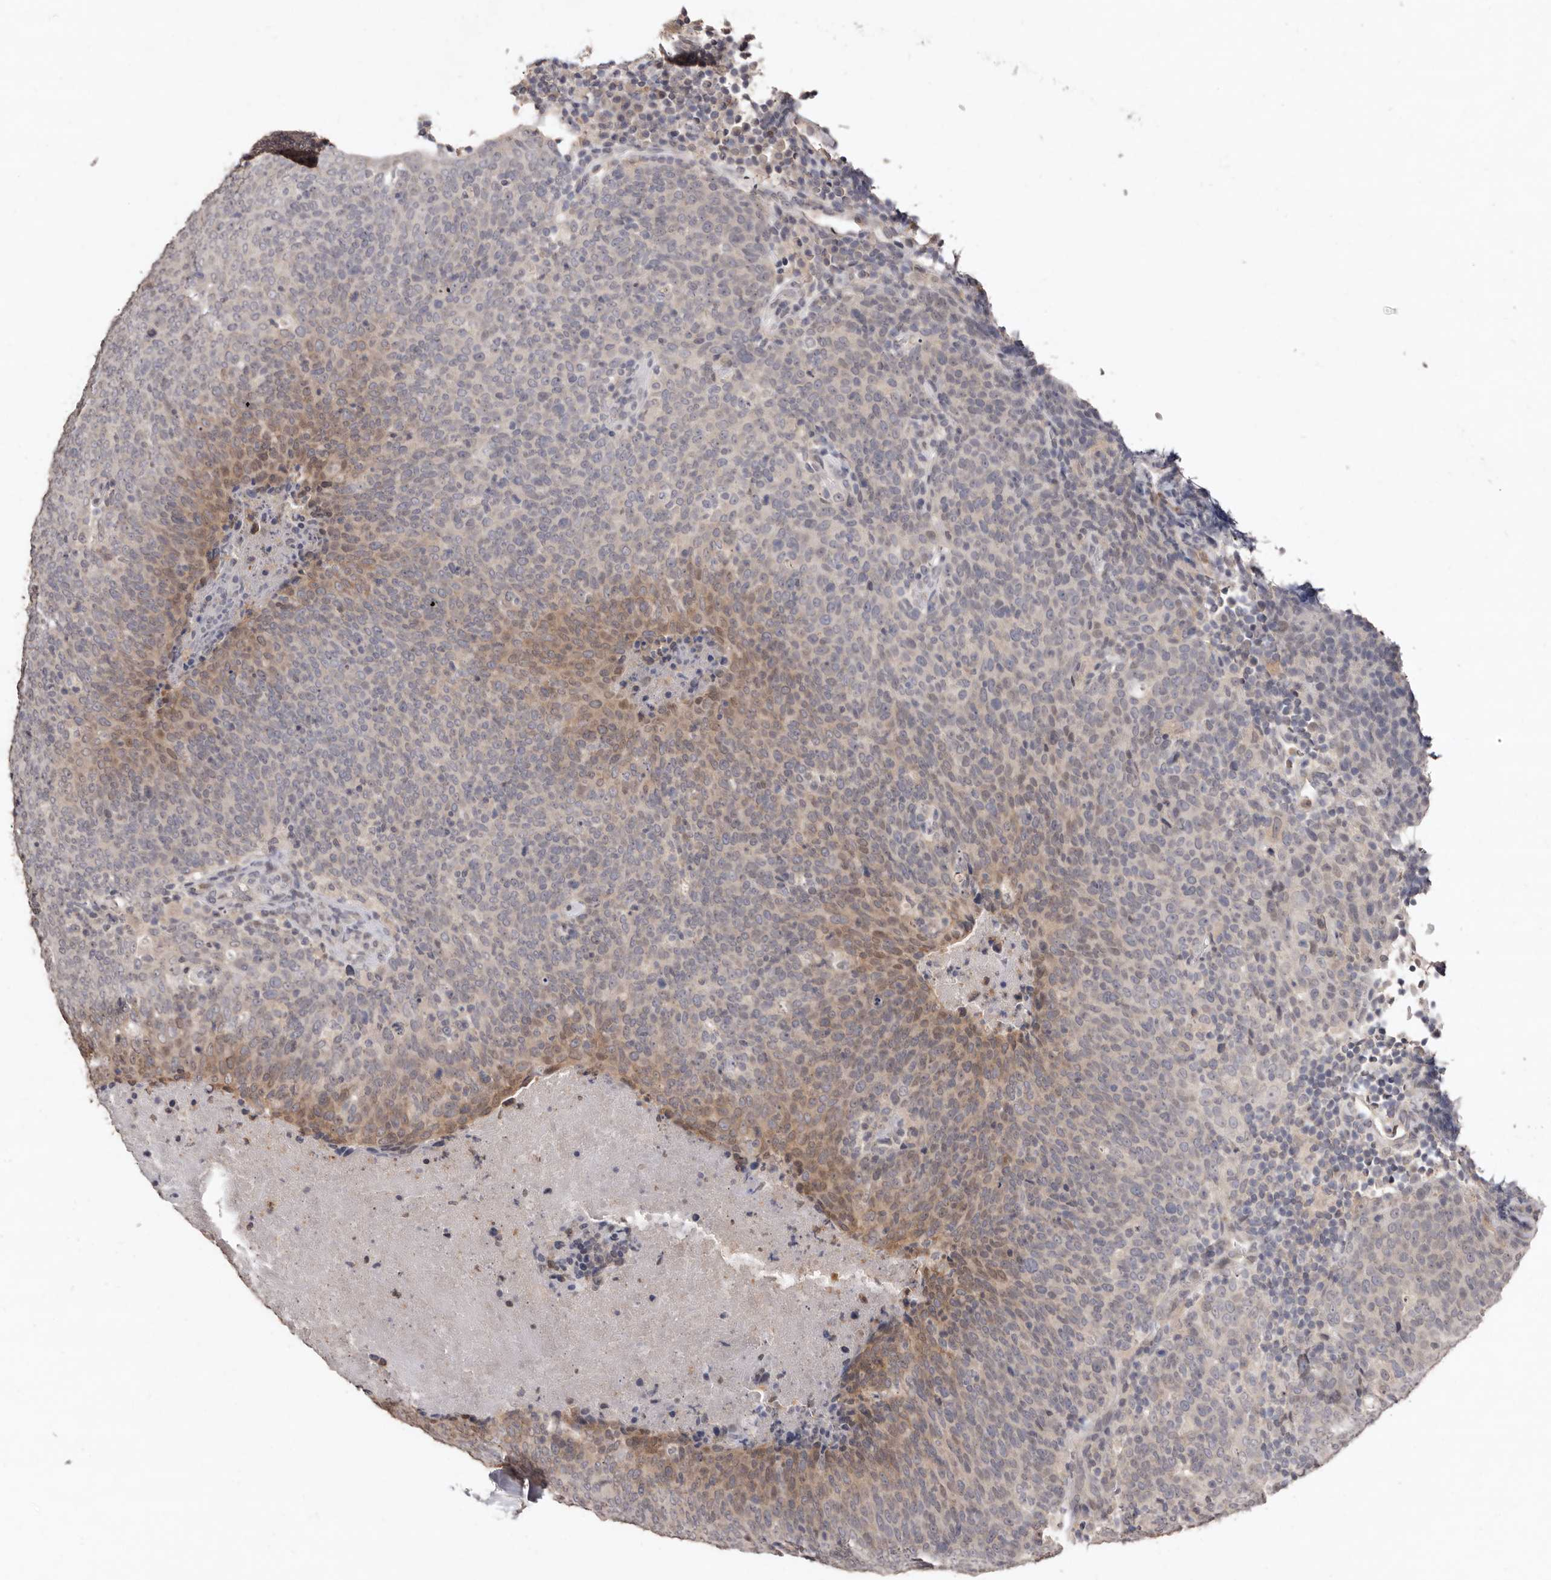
{"staining": {"intensity": "weak", "quantity": "25%-75%", "location": "cytoplasmic/membranous"}, "tissue": "head and neck cancer", "cell_type": "Tumor cells", "image_type": "cancer", "snomed": [{"axis": "morphology", "description": "Squamous cell carcinoma, NOS"}, {"axis": "morphology", "description": "Squamous cell carcinoma, metastatic, NOS"}, {"axis": "topography", "description": "Lymph node"}, {"axis": "topography", "description": "Head-Neck"}], "caption": "A brown stain labels weak cytoplasmic/membranous expression of a protein in human head and neck cancer tumor cells.", "gene": "SULT1E1", "patient": {"sex": "male", "age": 62}}